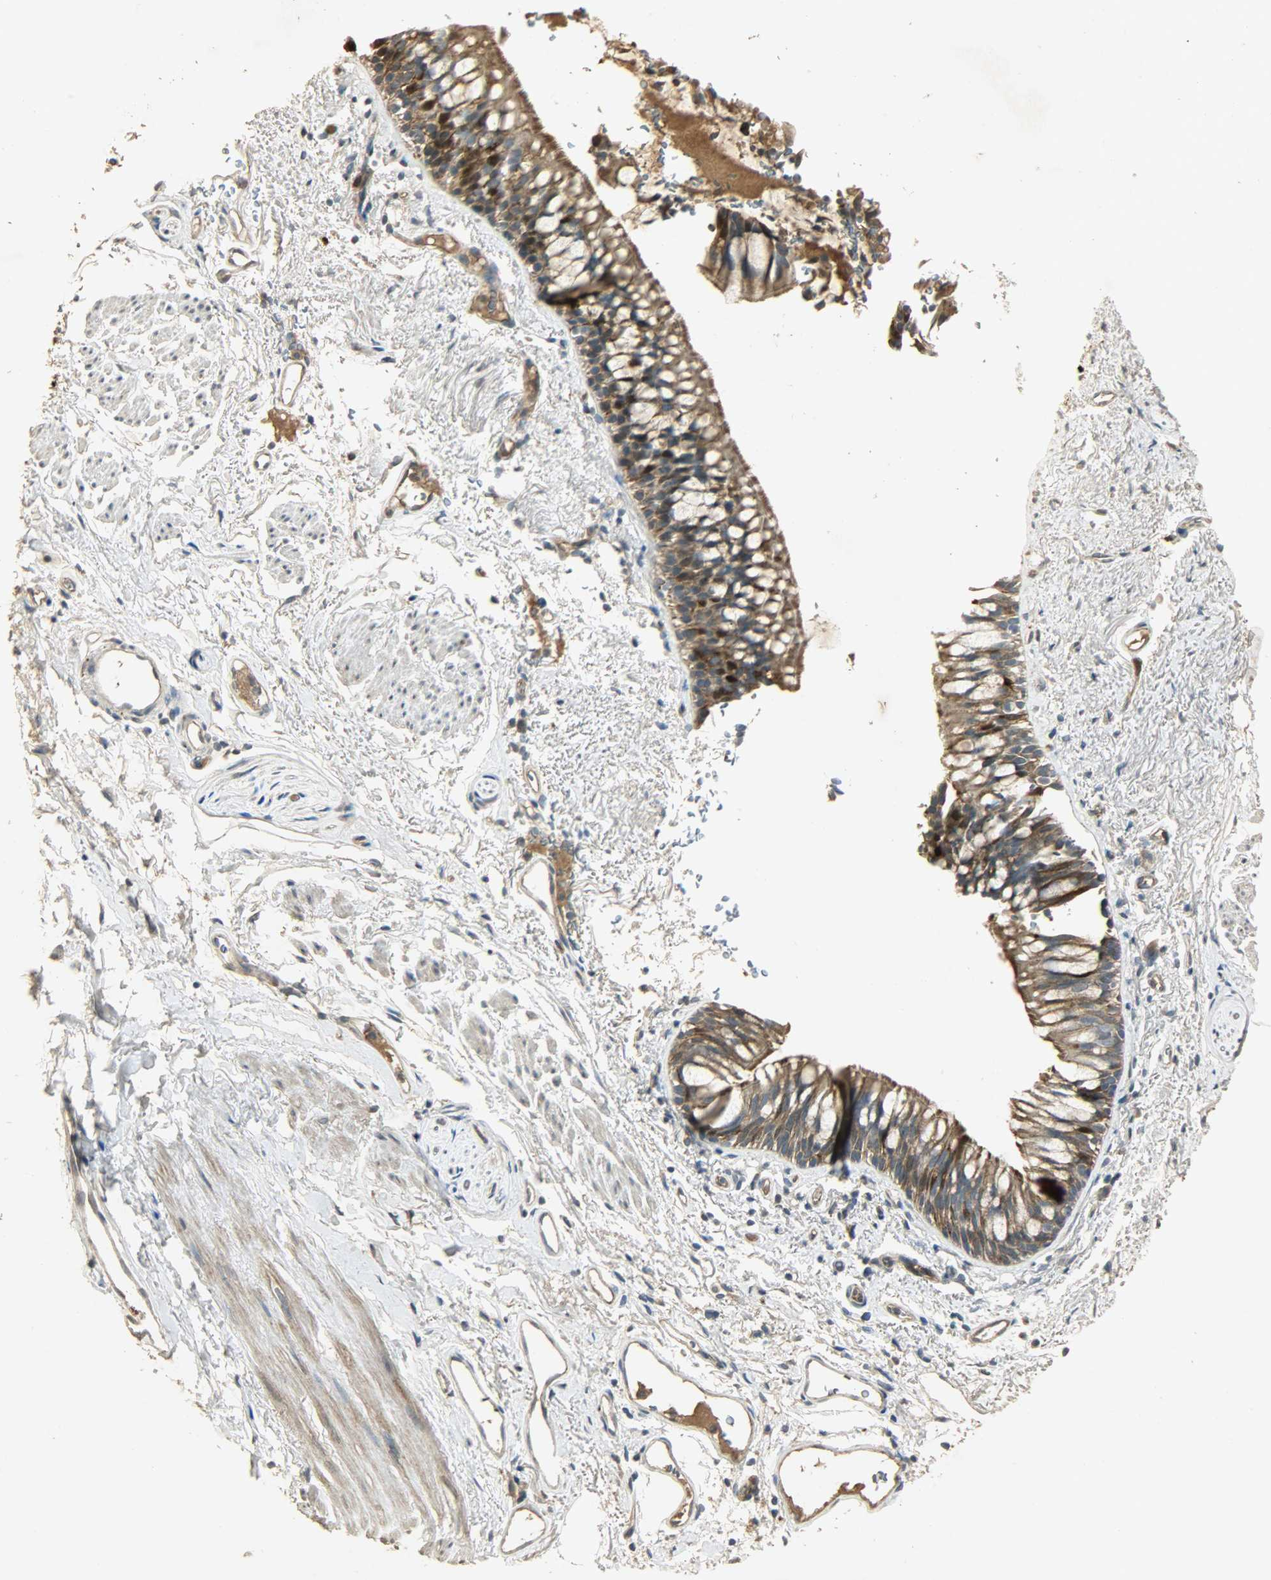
{"staining": {"intensity": "moderate", "quantity": ">75%", "location": "cytoplasmic/membranous"}, "tissue": "bronchus", "cell_type": "Respiratory epithelial cells", "image_type": "normal", "snomed": [{"axis": "morphology", "description": "Normal tissue, NOS"}, {"axis": "topography", "description": "Bronchus"}], "caption": "IHC (DAB (3,3'-diaminobenzidine)) staining of benign human bronchus demonstrates moderate cytoplasmic/membranous protein expression in about >75% of respiratory epithelial cells.", "gene": "ATP2B1", "patient": {"sex": "female", "age": 73}}